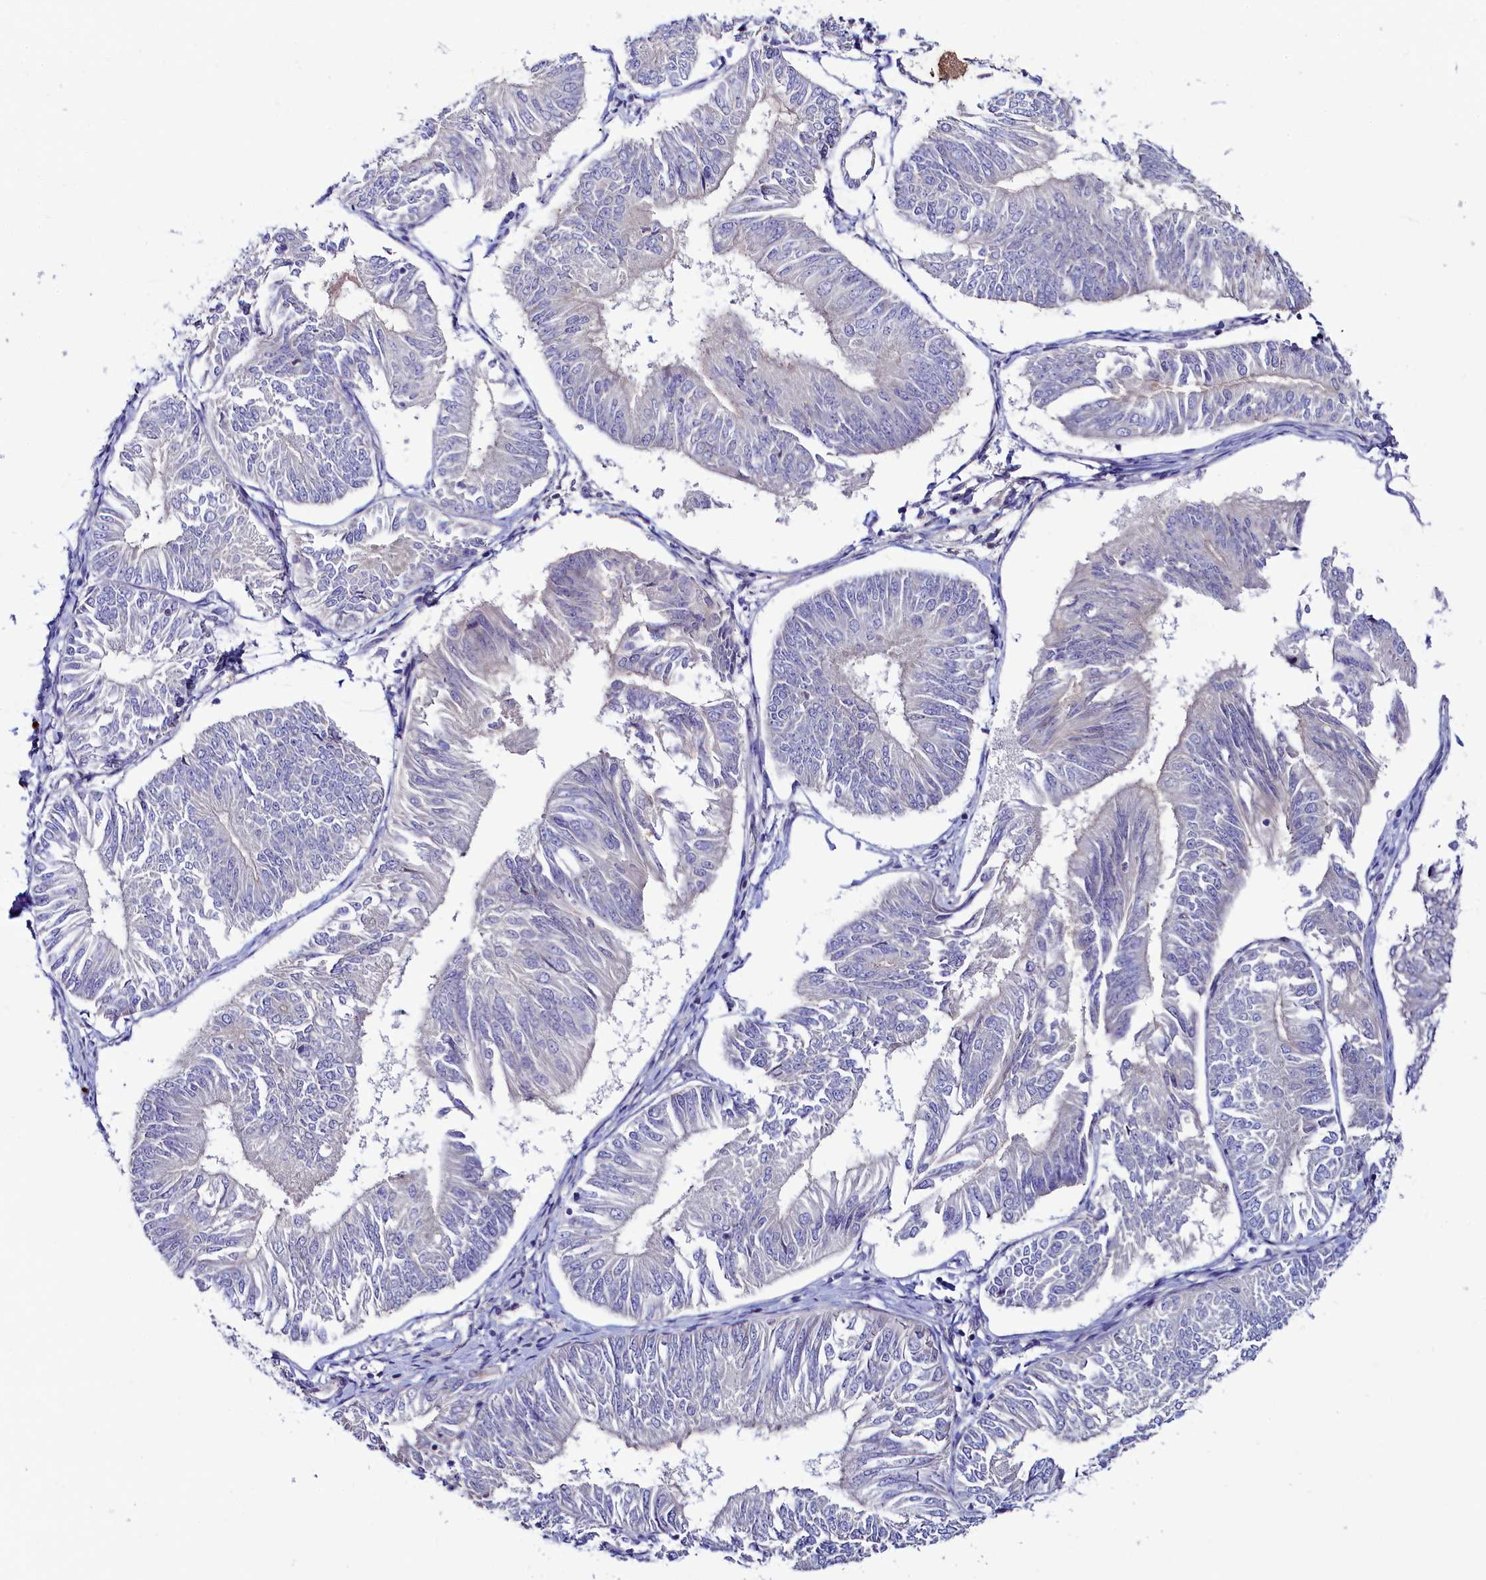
{"staining": {"intensity": "negative", "quantity": "none", "location": "none"}, "tissue": "endometrial cancer", "cell_type": "Tumor cells", "image_type": "cancer", "snomed": [{"axis": "morphology", "description": "Adenocarcinoma, NOS"}, {"axis": "topography", "description": "Endometrium"}], "caption": "Protein analysis of endometrial cancer demonstrates no significant positivity in tumor cells.", "gene": "ASTE1", "patient": {"sex": "female", "age": 58}}